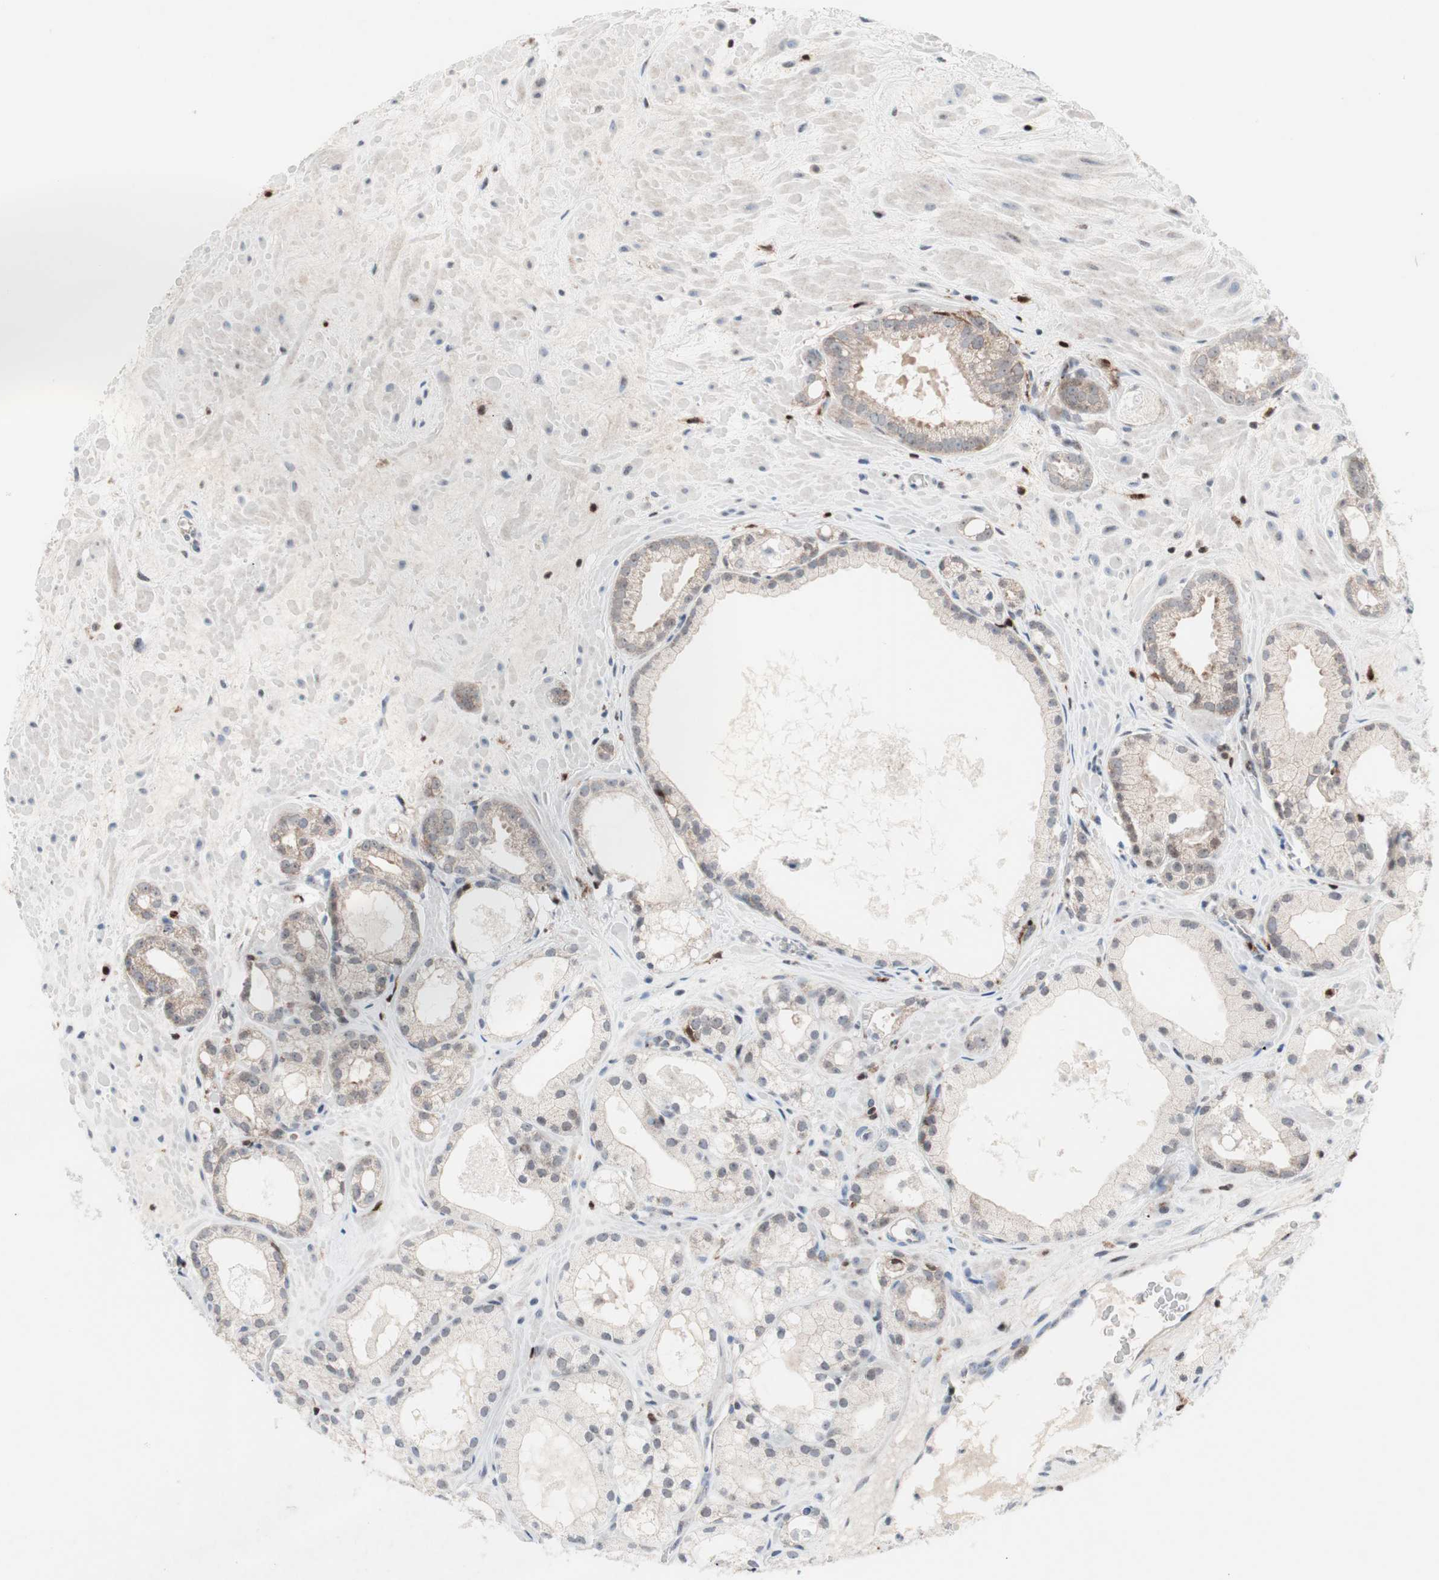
{"staining": {"intensity": "moderate", "quantity": "25%-75%", "location": "nuclear"}, "tissue": "prostate cancer", "cell_type": "Tumor cells", "image_type": "cancer", "snomed": [{"axis": "morphology", "description": "Adenocarcinoma, Low grade"}, {"axis": "topography", "description": "Prostate"}], "caption": "Brown immunohistochemical staining in low-grade adenocarcinoma (prostate) demonstrates moderate nuclear positivity in approximately 25%-75% of tumor cells. Nuclei are stained in blue.", "gene": "RGS10", "patient": {"sex": "male", "age": 57}}